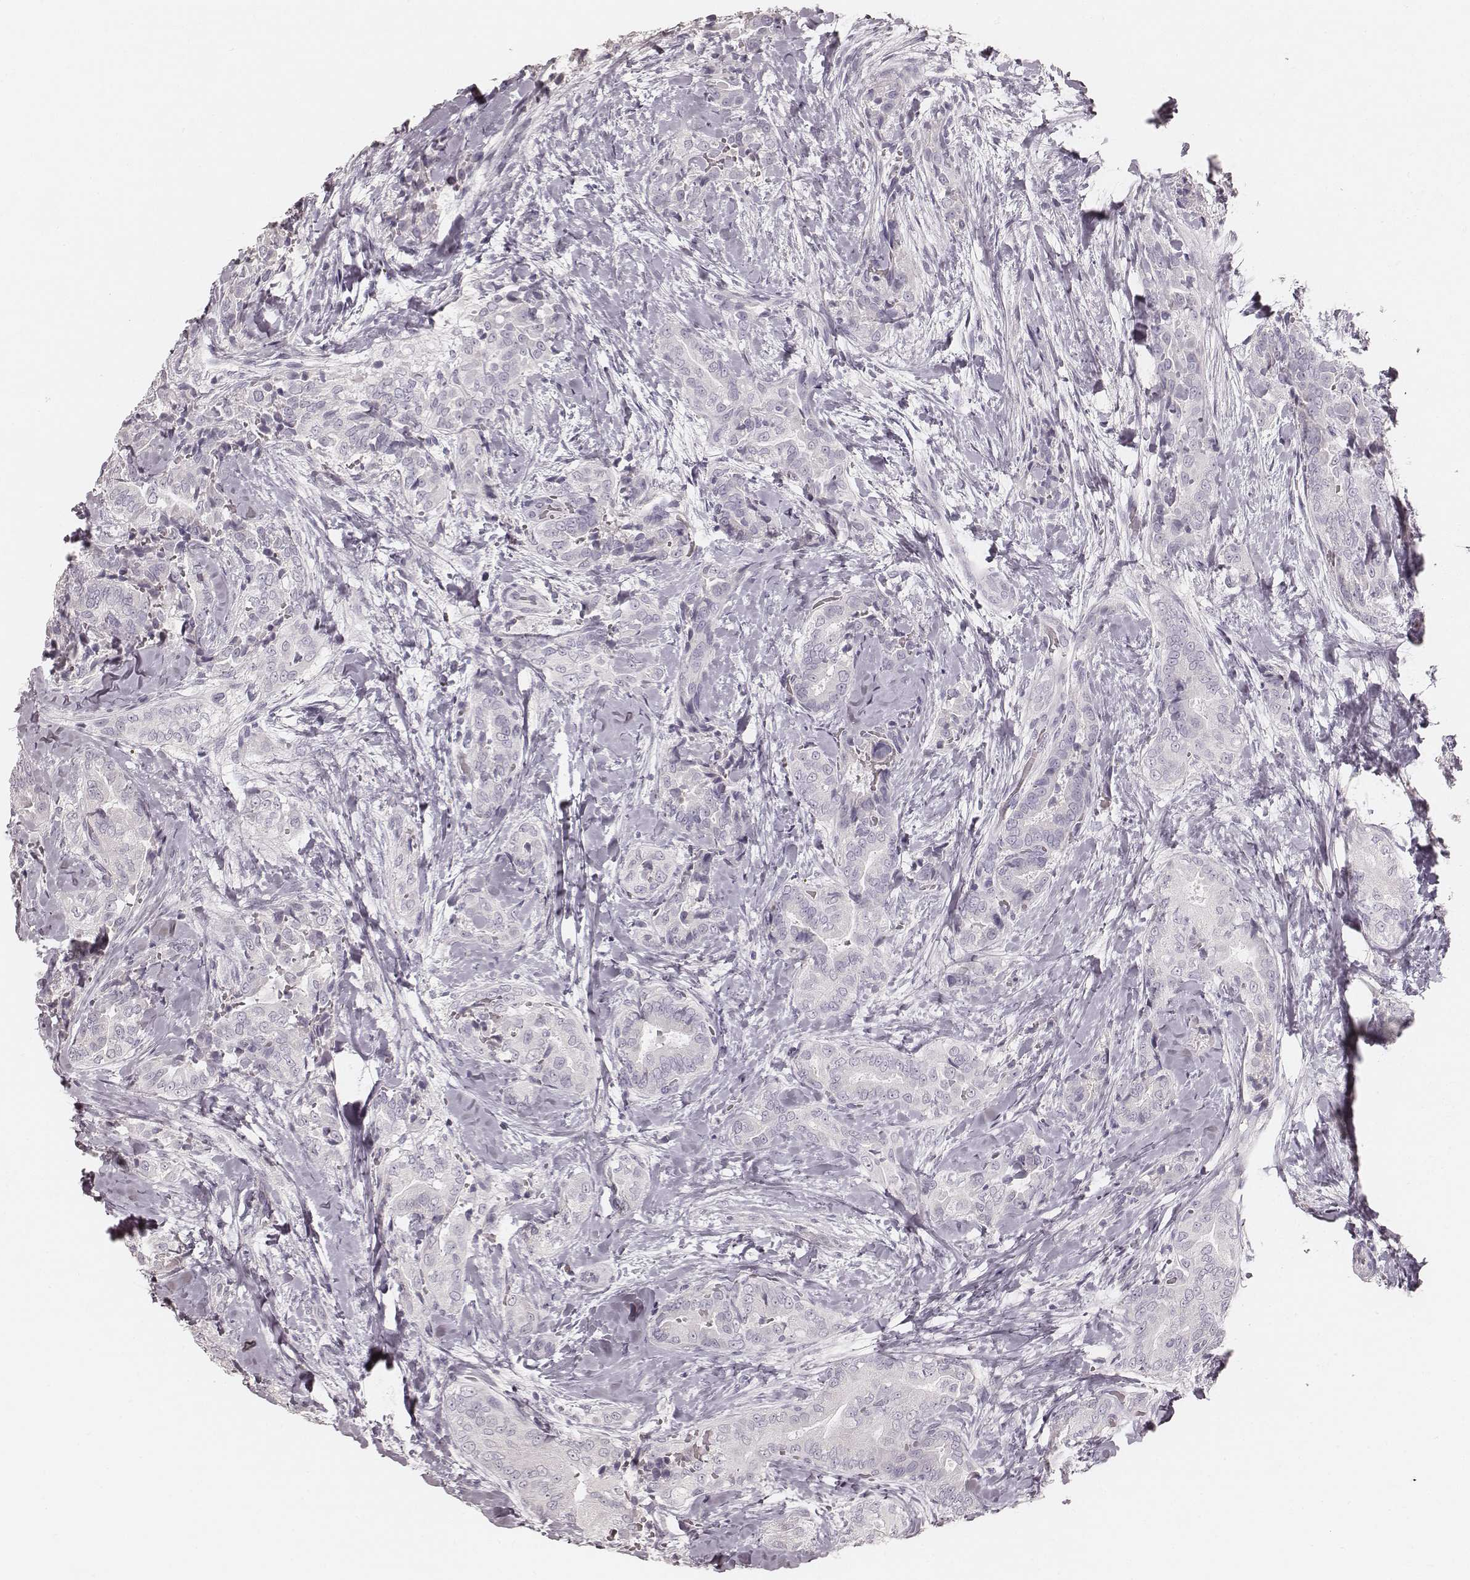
{"staining": {"intensity": "negative", "quantity": "none", "location": "none"}, "tissue": "thyroid cancer", "cell_type": "Tumor cells", "image_type": "cancer", "snomed": [{"axis": "morphology", "description": "Papillary adenocarcinoma, NOS"}, {"axis": "topography", "description": "Thyroid gland"}], "caption": "This is a micrograph of immunohistochemistry (IHC) staining of thyroid cancer, which shows no staining in tumor cells.", "gene": "KRT26", "patient": {"sex": "male", "age": 61}}